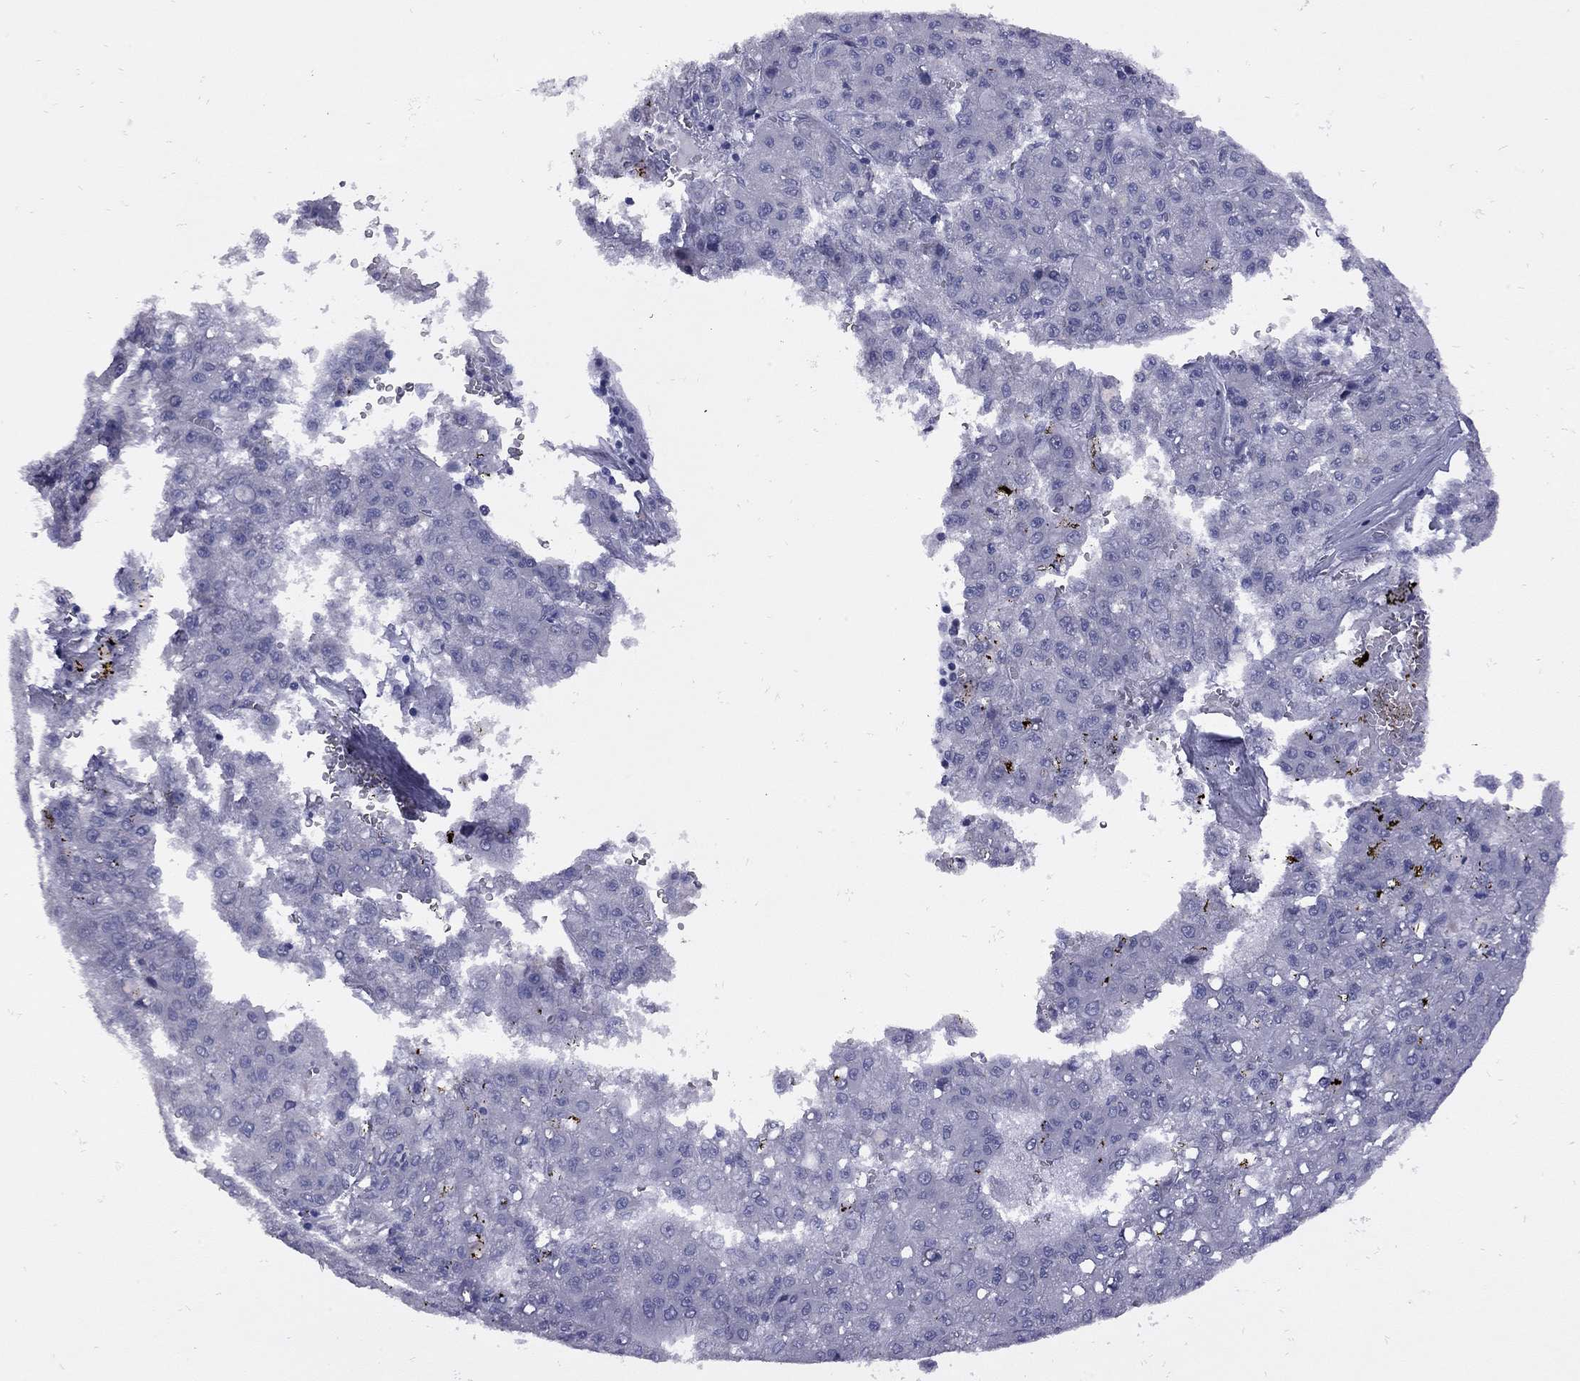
{"staining": {"intensity": "negative", "quantity": "none", "location": "none"}, "tissue": "liver cancer", "cell_type": "Tumor cells", "image_type": "cancer", "snomed": [{"axis": "morphology", "description": "Carcinoma, Hepatocellular, NOS"}, {"axis": "topography", "description": "Liver"}], "caption": "Immunohistochemical staining of human liver cancer demonstrates no significant expression in tumor cells. Nuclei are stained in blue.", "gene": "EPPIN", "patient": {"sex": "male", "age": 70}}